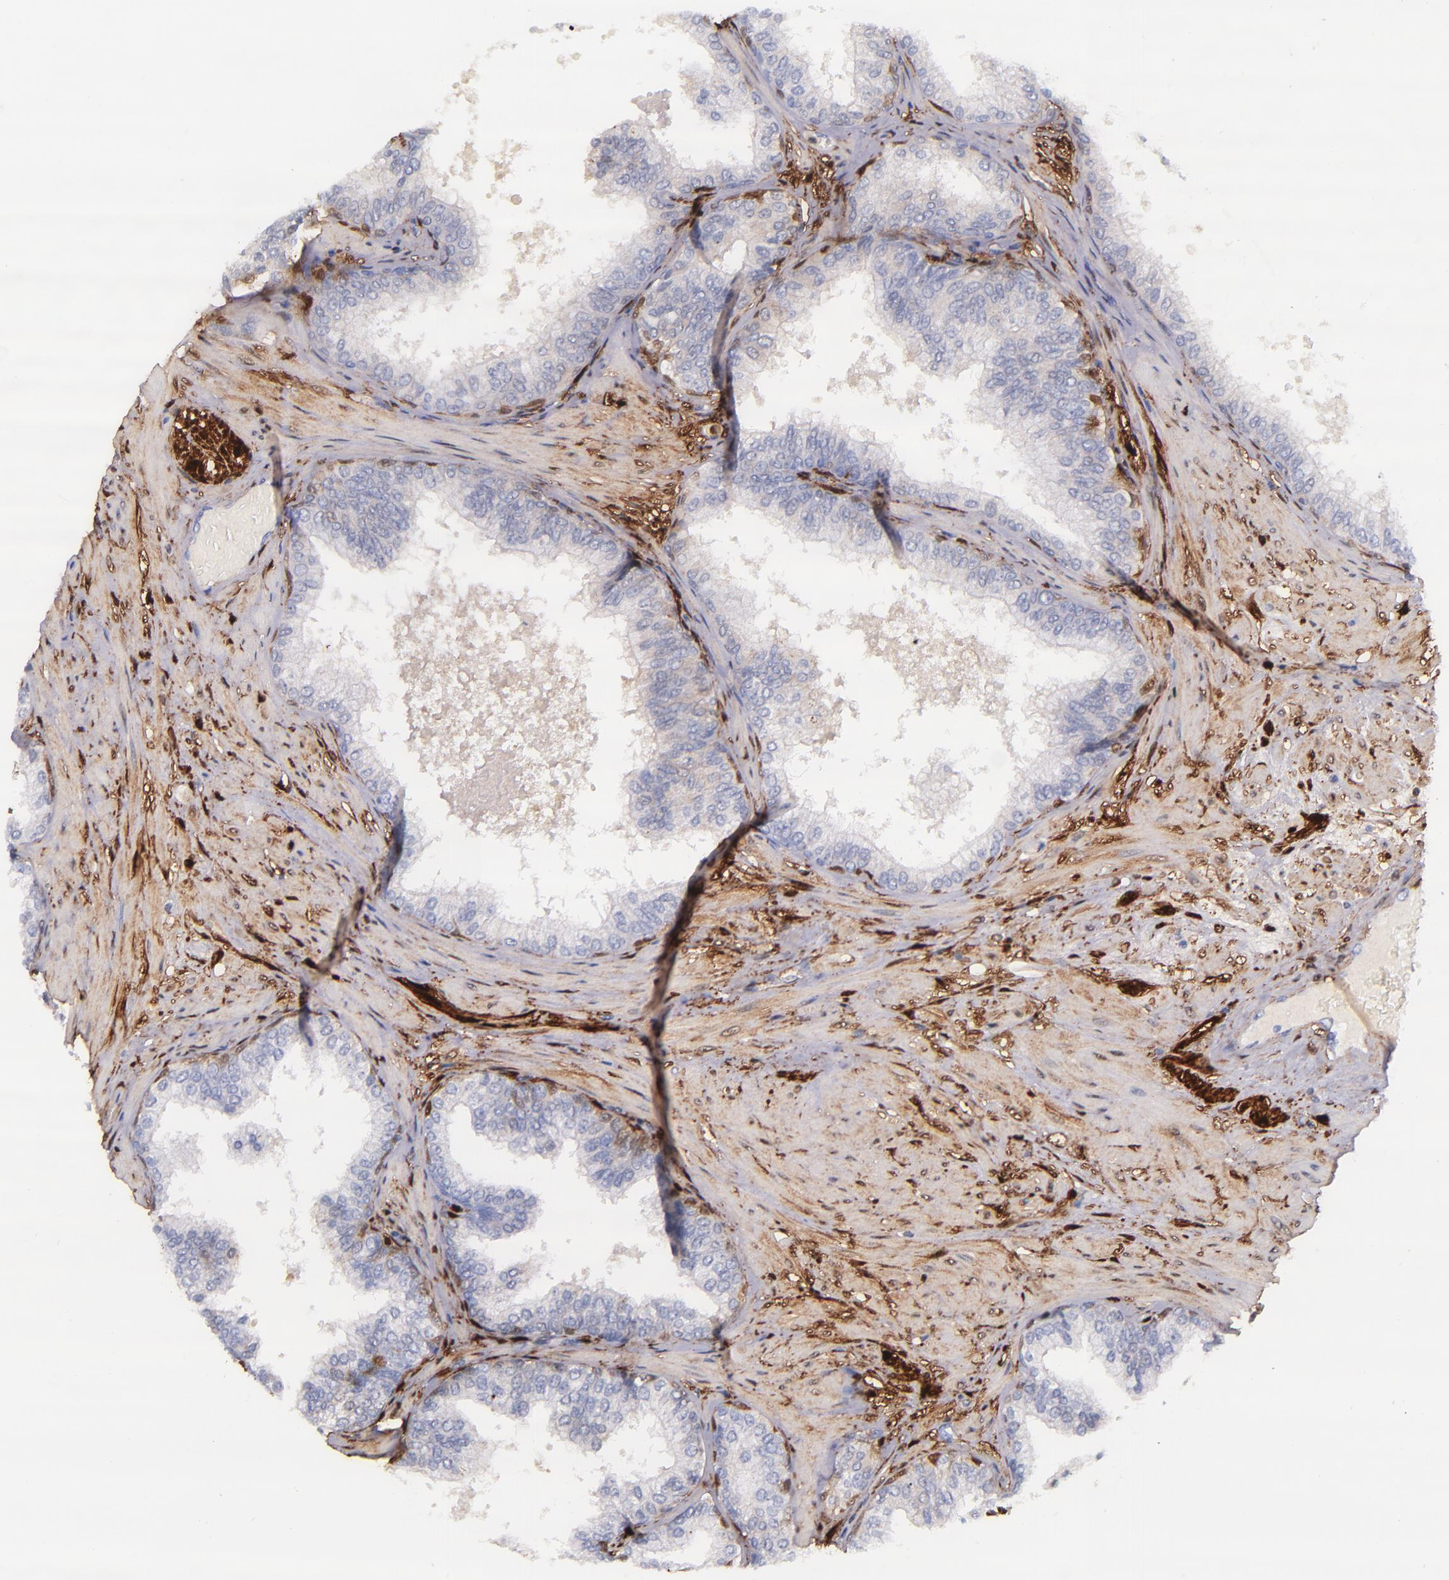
{"staining": {"intensity": "negative", "quantity": "none", "location": "none"}, "tissue": "prostate", "cell_type": "Glandular cells", "image_type": "normal", "snomed": [{"axis": "morphology", "description": "Normal tissue, NOS"}, {"axis": "topography", "description": "Prostate"}], "caption": "This is an IHC image of normal human prostate. There is no expression in glandular cells.", "gene": "LGALS1", "patient": {"sex": "male", "age": 60}}